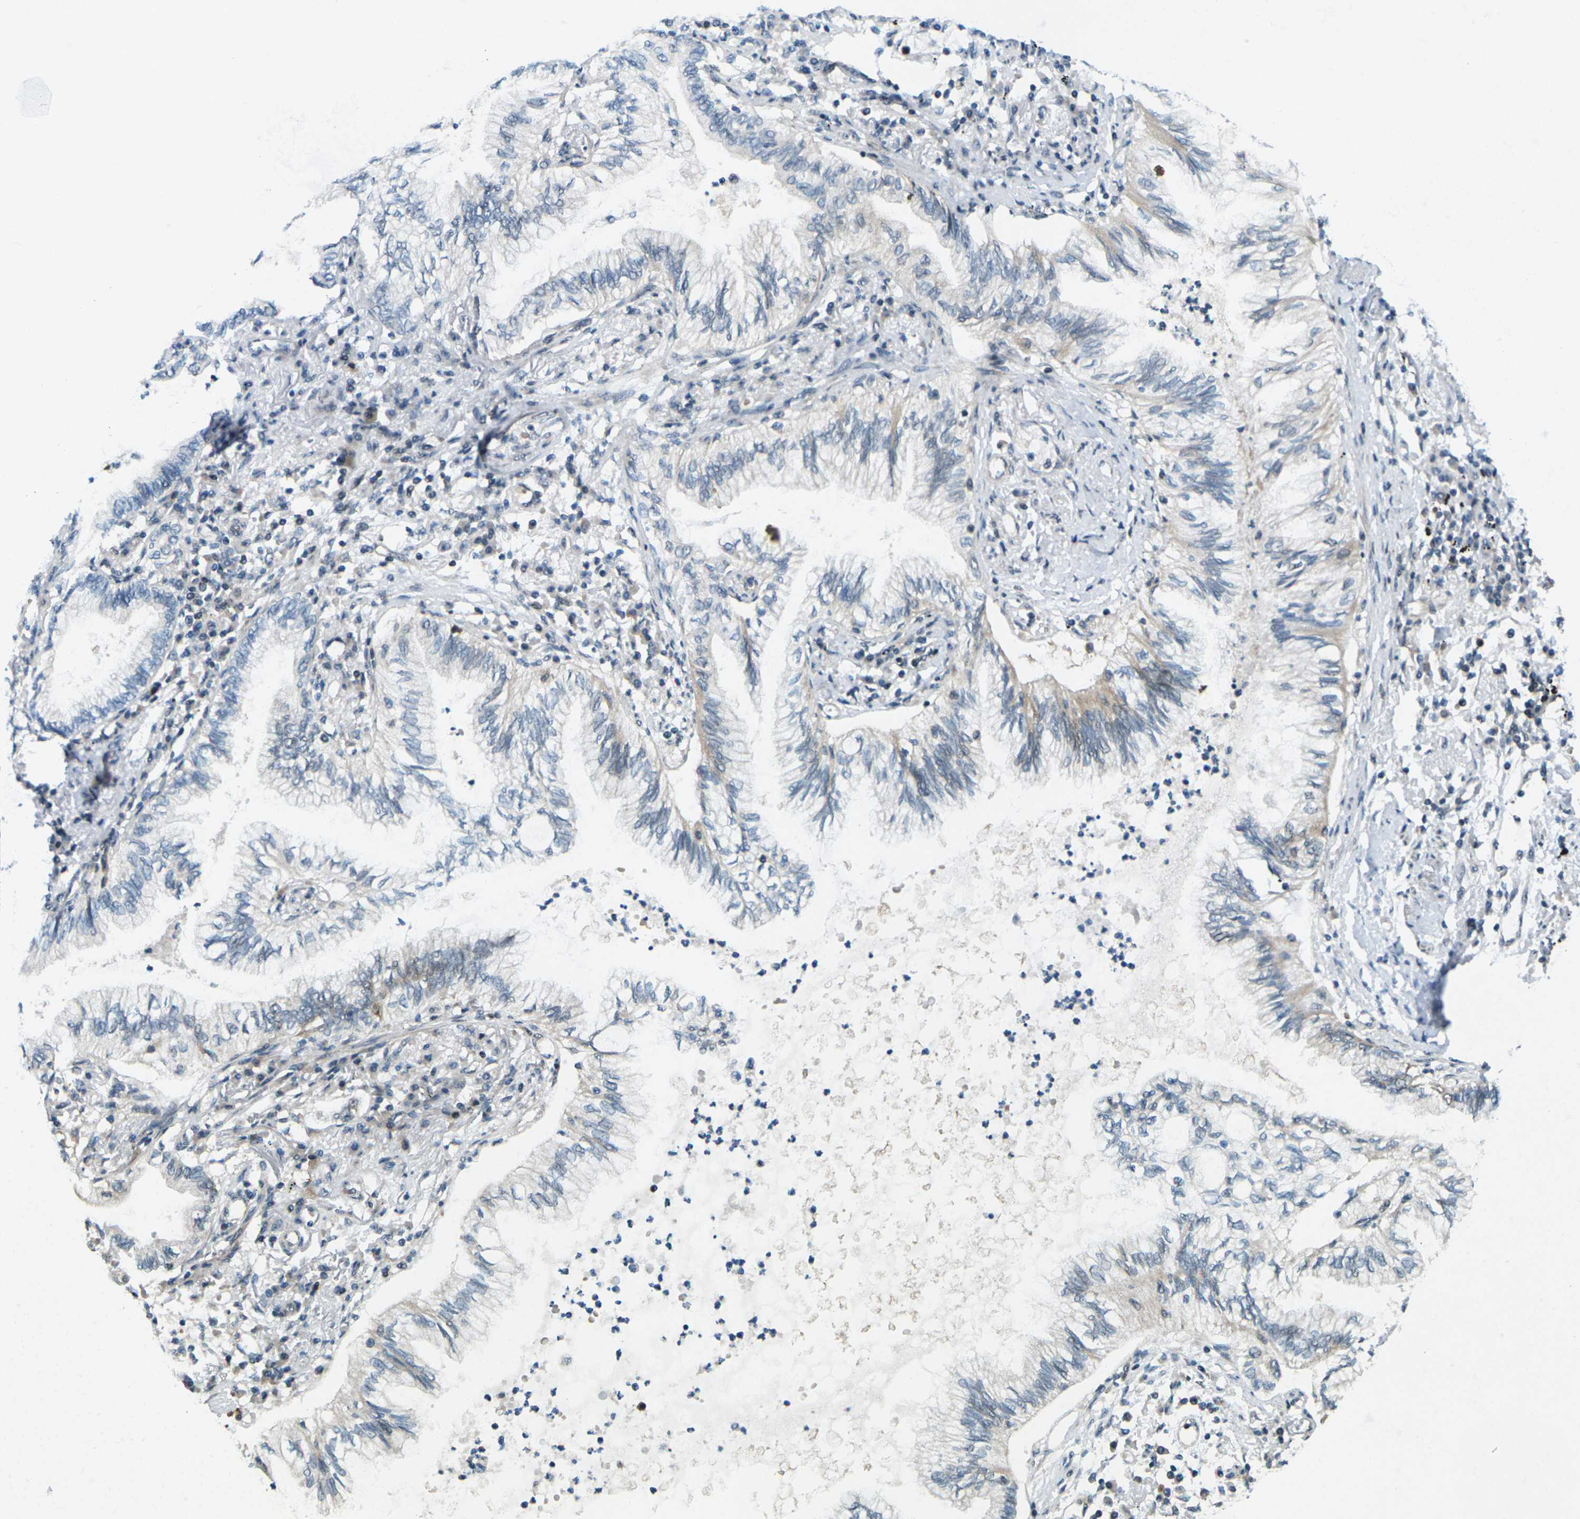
{"staining": {"intensity": "weak", "quantity": "25%-75%", "location": "cytoplasmic/membranous"}, "tissue": "lung cancer", "cell_type": "Tumor cells", "image_type": "cancer", "snomed": [{"axis": "morphology", "description": "Normal tissue, NOS"}, {"axis": "morphology", "description": "Adenocarcinoma, NOS"}, {"axis": "topography", "description": "Bronchus"}, {"axis": "topography", "description": "Lung"}], "caption": "Tumor cells show low levels of weak cytoplasmic/membranous expression in approximately 25%-75% of cells in human adenocarcinoma (lung).", "gene": "UBE2S", "patient": {"sex": "female", "age": 70}}